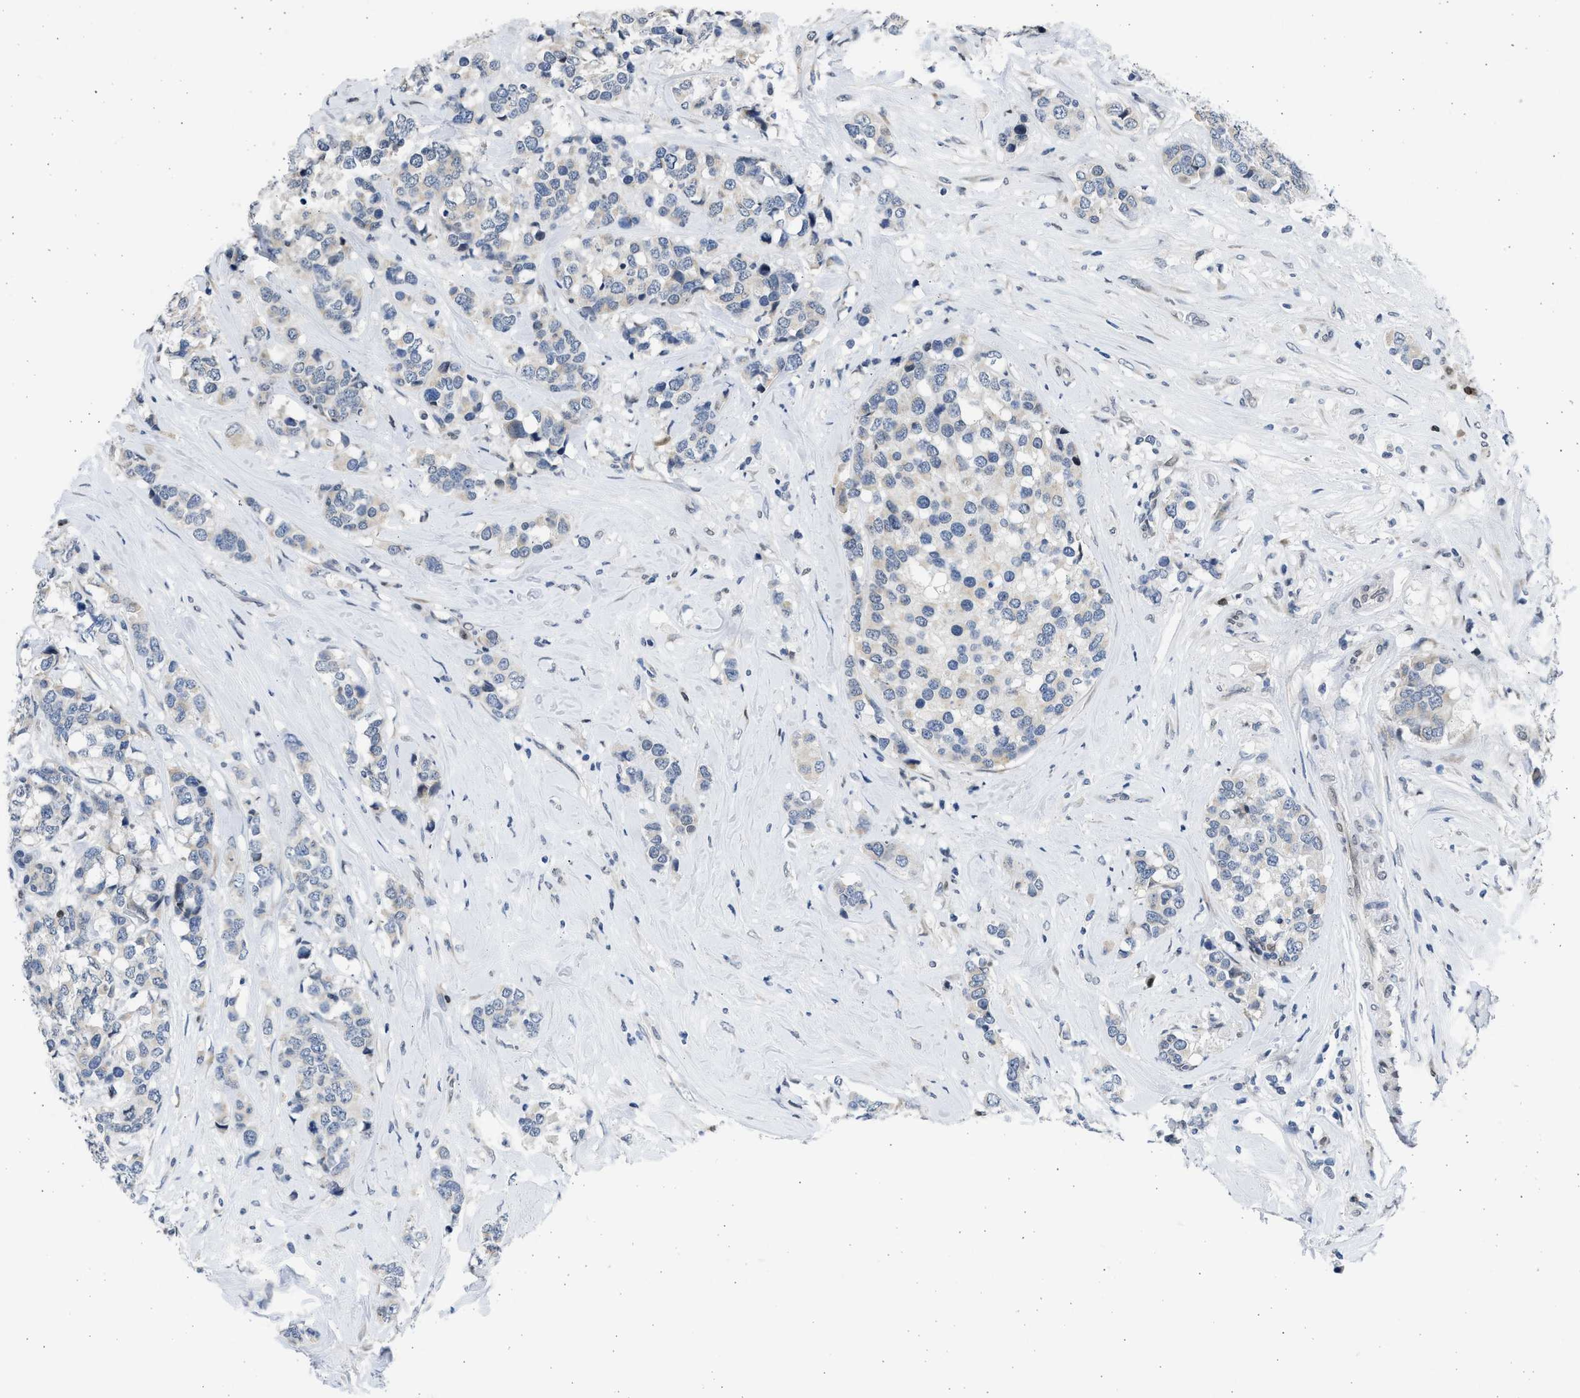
{"staining": {"intensity": "weak", "quantity": "<25%", "location": "cytoplasmic/membranous"}, "tissue": "breast cancer", "cell_type": "Tumor cells", "image_type": "cancer", "snomed": [{"axis": "morphology", "description": "Lobular carcinoma"}, {"axis": "topography", "description": "Breast"}], "caption": "Immunohistochemical staining of human breast lobular carcinoma exhibits no significant positivity in tumor cells.", "gene": "HMGN3", "patient": {"sex": "female", "age": 59}}